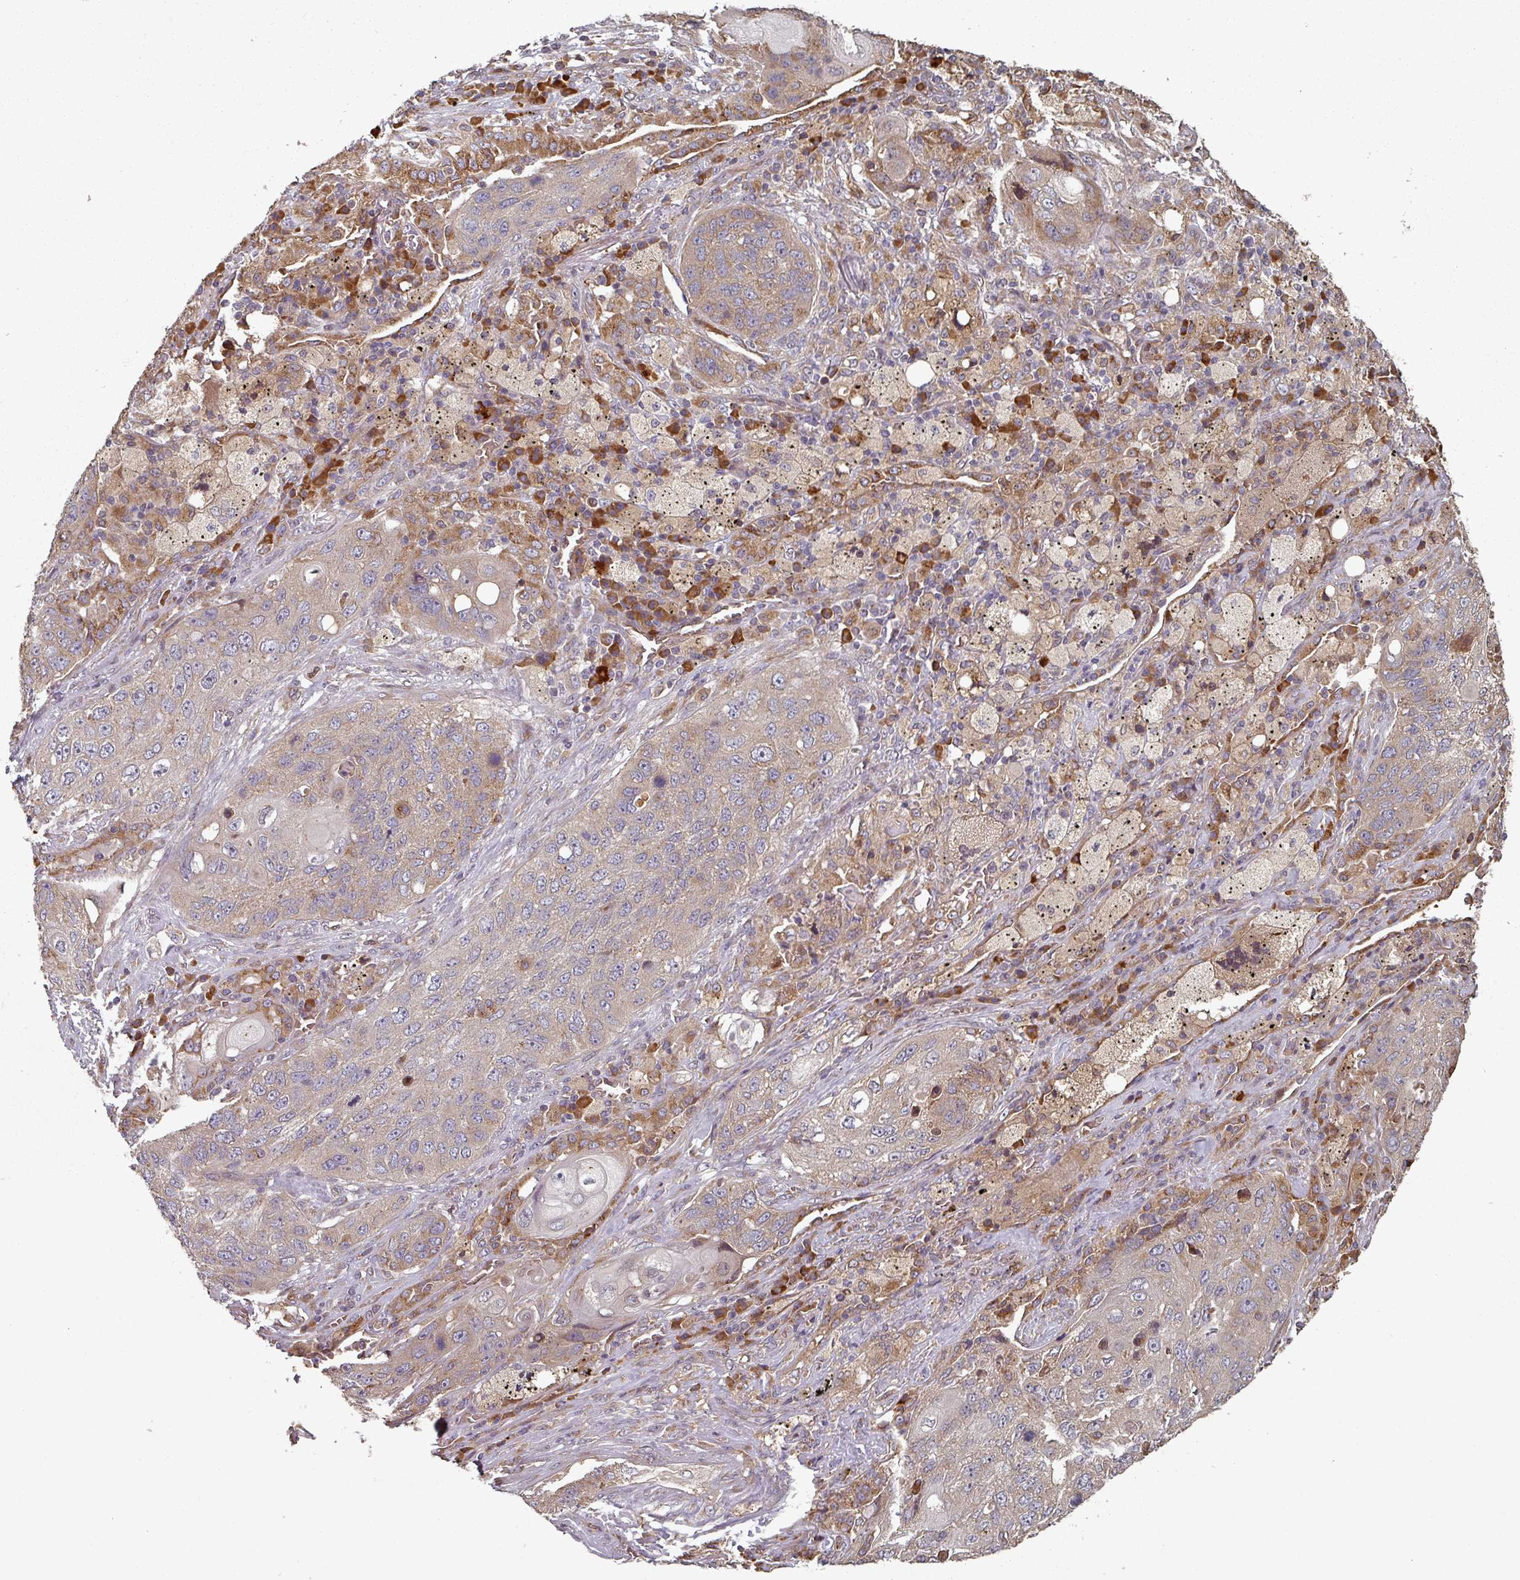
{"staining": {"intensity": "weak", "quantity": "25%-75%", "location": "cytoplasmic/membranous"}, "tissue": "lung cancer", "cell_type": "Tumor cells", "image_type": "cancer", "snomed": [{"axis": "morphology", "description": "Squamous cell carcinoma, NOS"}, {"axis": "topography", "description": "Lung"}], "caption": "Protein expression analysis of human lung squamous cell carcinoma reveals weak cytoplasmic/membranous positivity in about 25%-75% of tumor cells. Nuclei are stained in blue.", "gene": "EDEM2", "patient": {"sex": "female", "age": 63}}